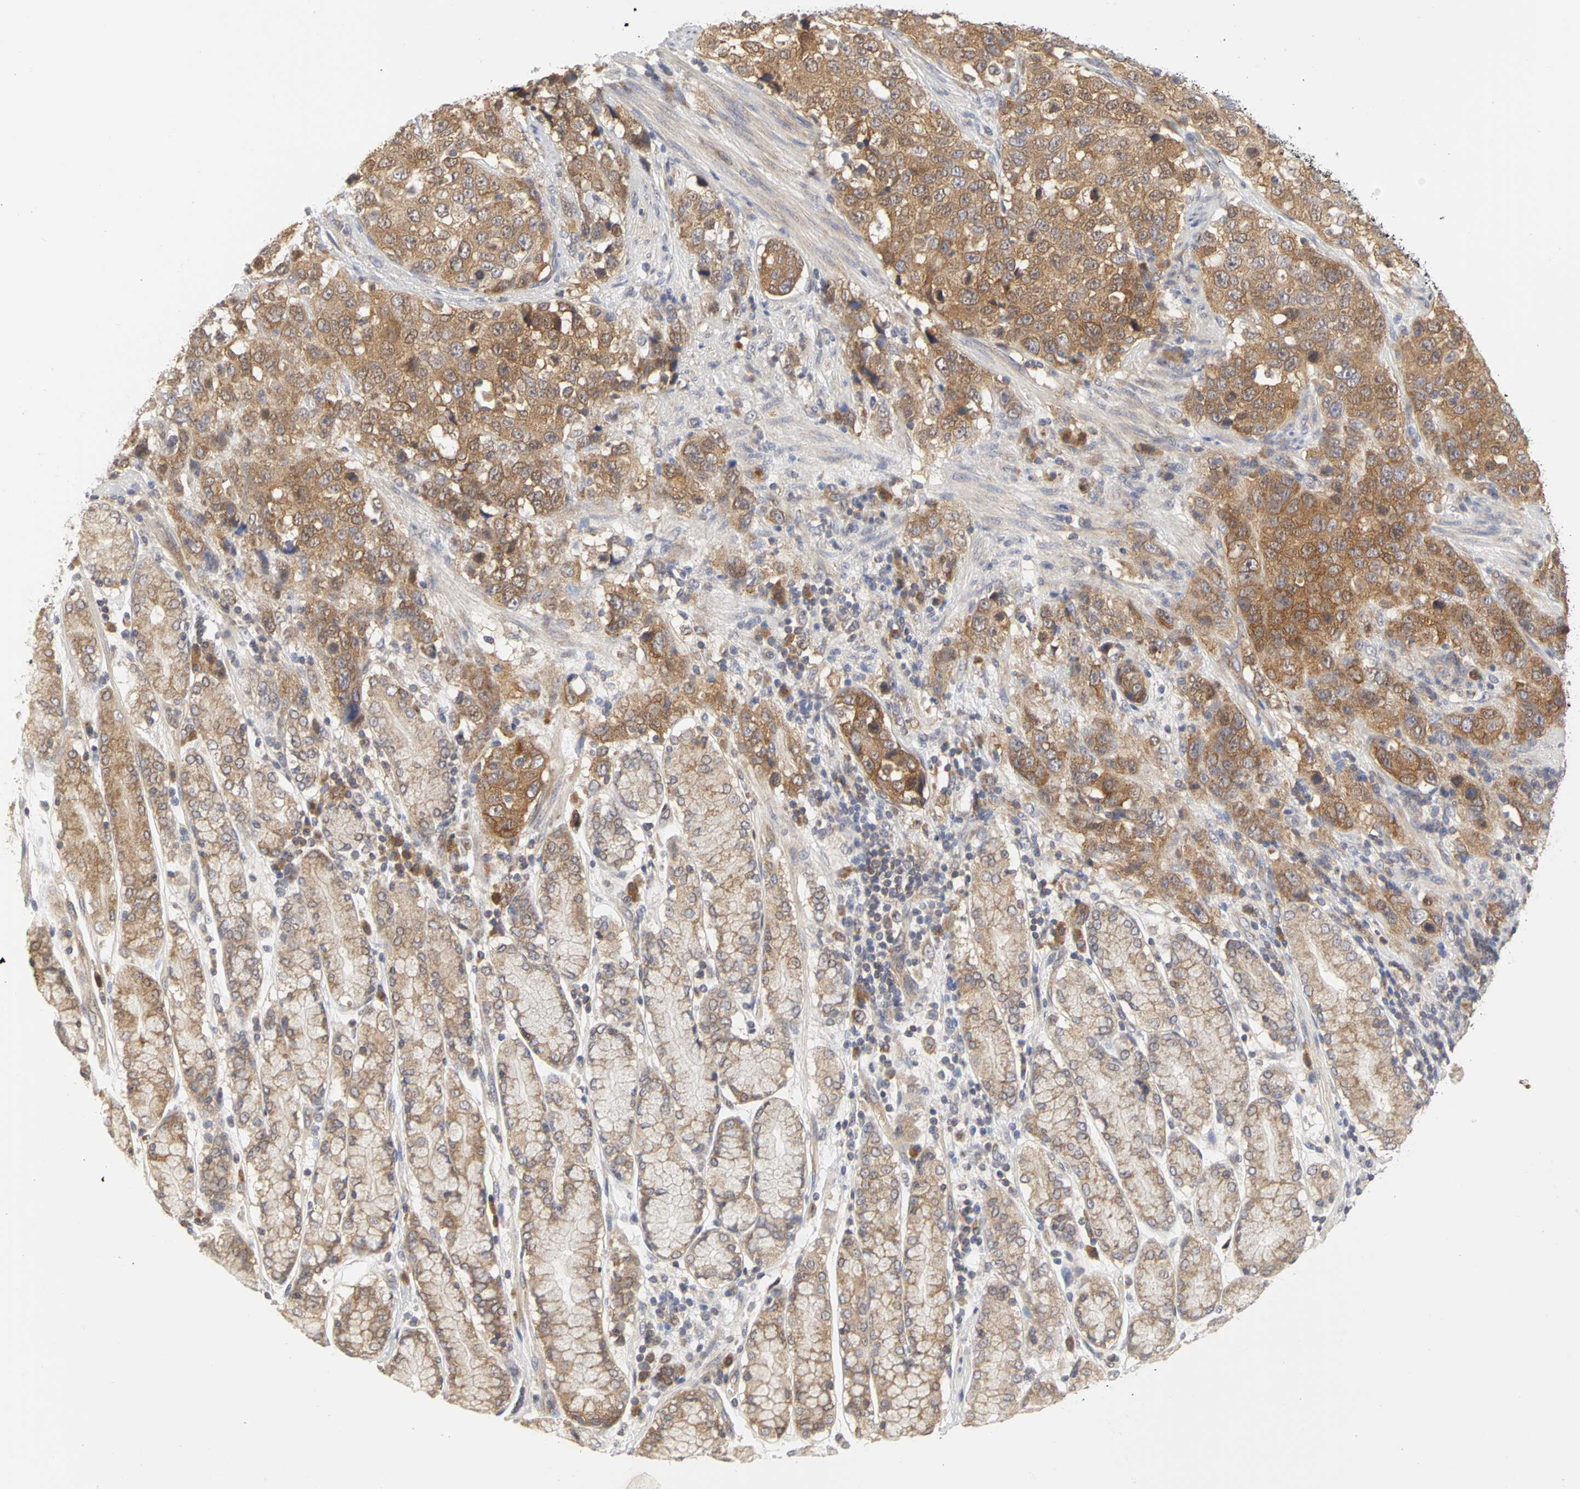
{"staining": {"intensity": "moderate", "quantity": ">75%", "location": "cytoplasmic/membranous"}, "tissue": "stomach cancer", "cell_type": "Tumor cells", "image_type": "cancer", "snomed": [{"axis": "morphology", "description": "Normal tissue, NOS"}, {"axis": "morphology", "description": "Adenocarcinoma, NOS"}, {"axis": "topography", "description": "Stomach"}], "caption": "Immunohistochemical staining of adenocarcinoma (stomach) shows moderate cytoplasmic/membranous protein positivity in approximately >75% of tumor cells. (DAB IHC, brown staining for protein, blue staining for nuclei).", "gene": "IRAK1", "patient": {"sex": "male", "age": 48}}